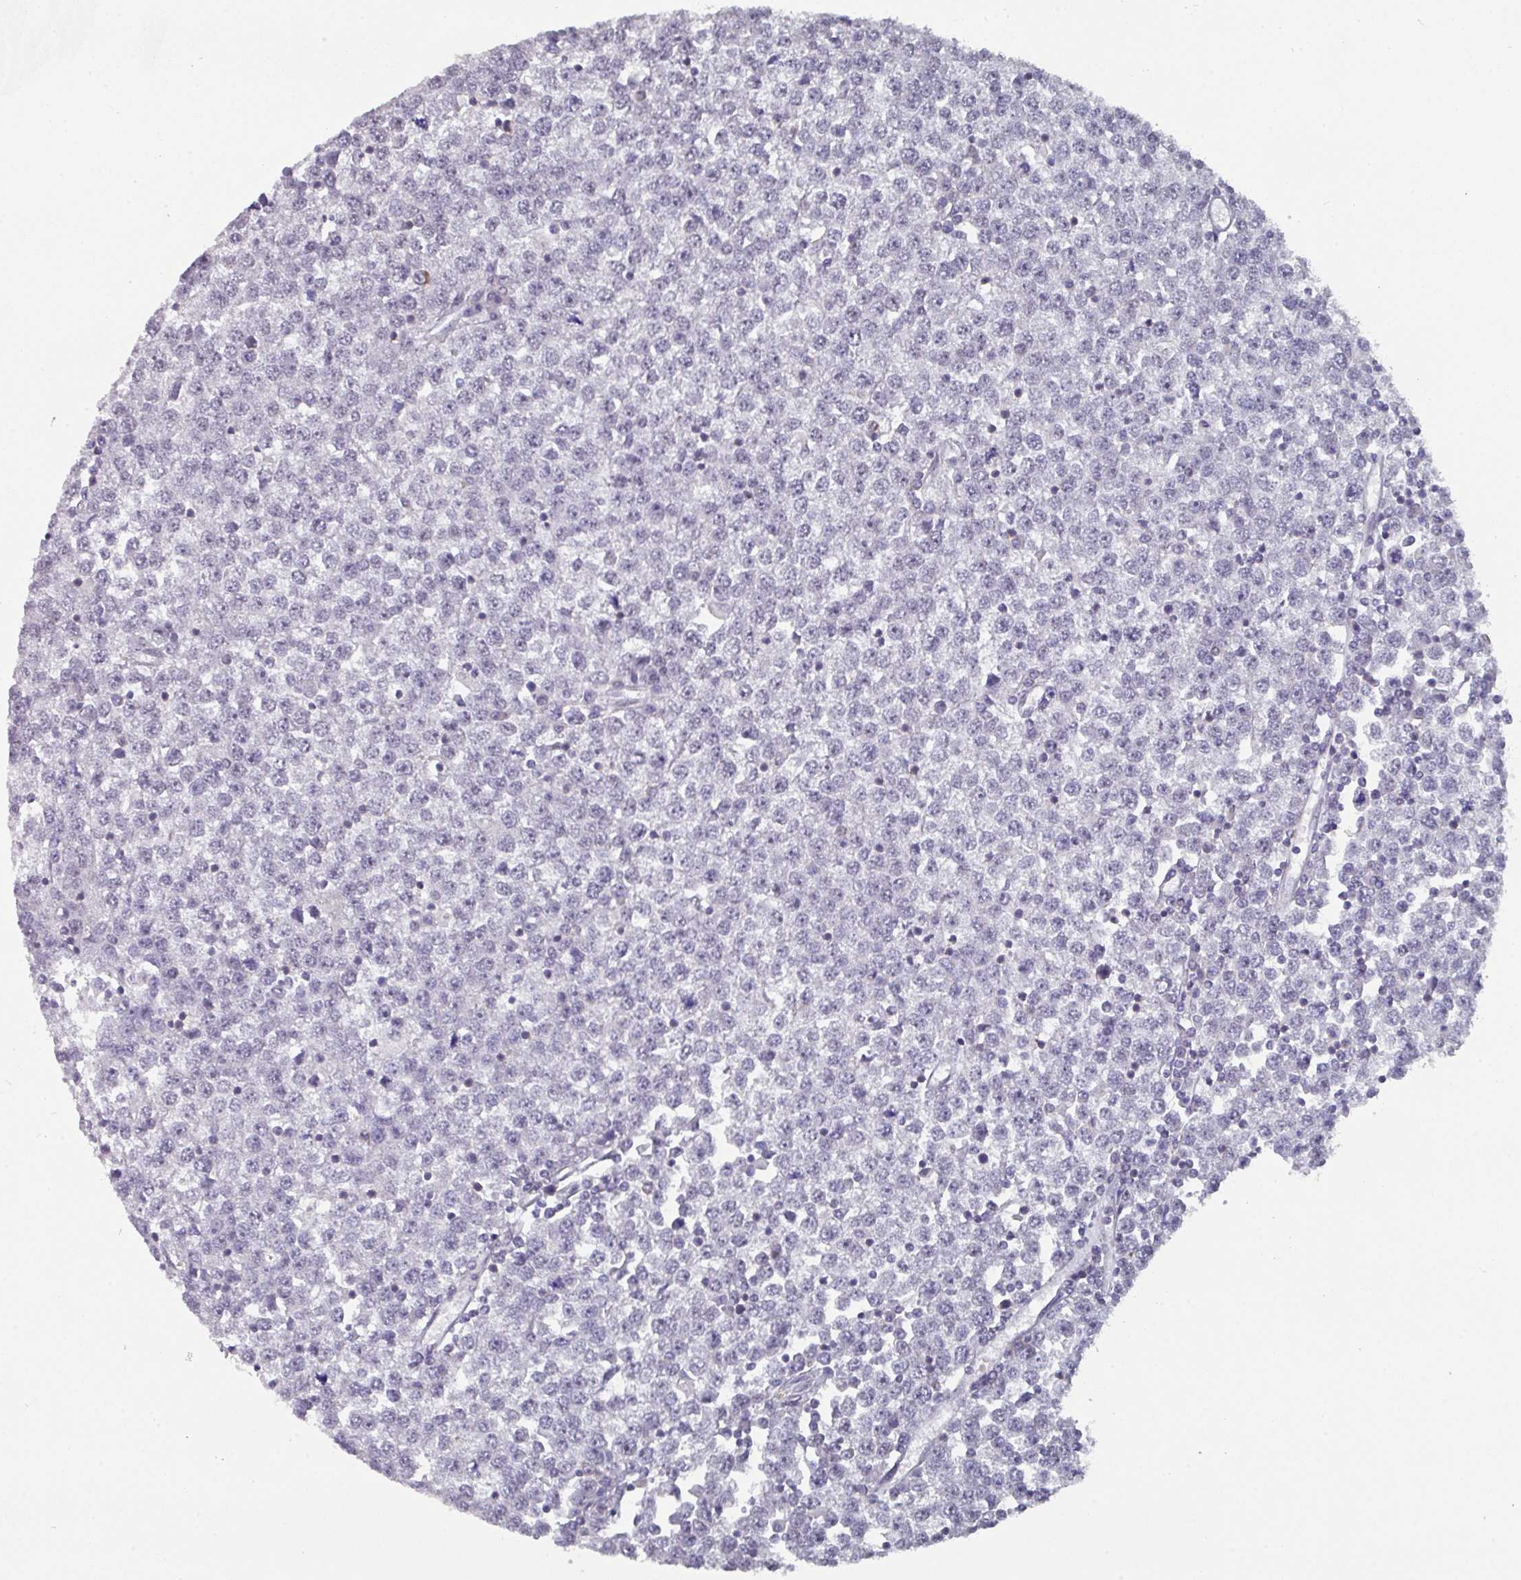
{"staining": {"intensity": "negative", "quantity": "none", "location": "none"}, "tissue": "testis cancer", "cell_type": "Tumor cells", "image_type": "cancer", "snomed": [{"axis": "morphology", "description": "Seminoma, NOS"}, {"axis": "topography", "description": "Testis"}], "caption": "Immunohistochemistry (IHC) histopathology image of neoplastic tissue: seminoma (testis) stained with DAB demonstrates no significant protein expression in tumor cells.", "gene": "RASAL3", "patient": {"sex": "male", "age": 65}}